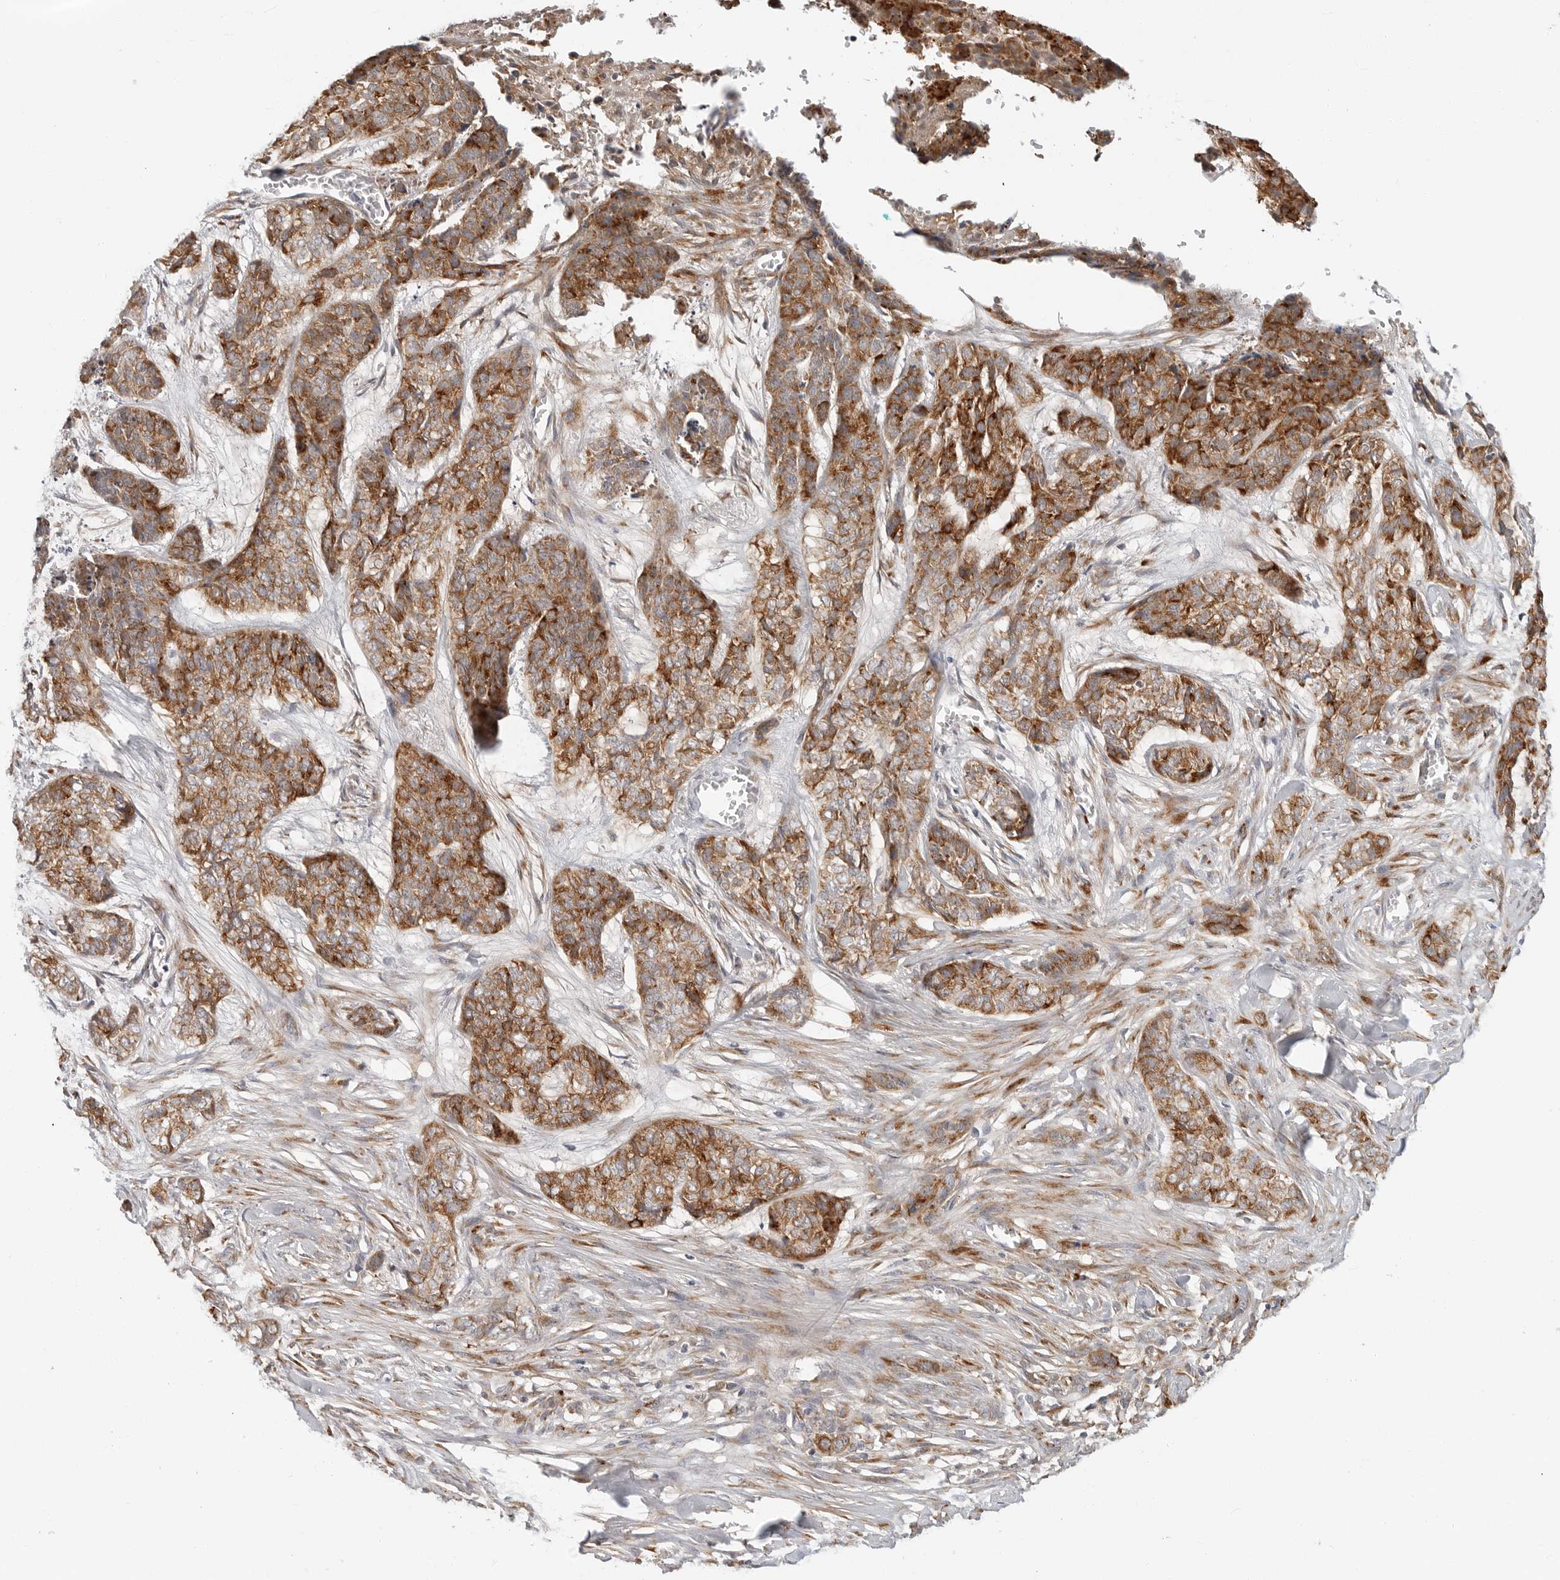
{"staining": {"intensity": "strong", "quantity": "25%-75%", "location": "cytoplasmic/membranous"}, "tissue": "skin cancer", "cell_type": "Tumor cells", "image_type": "cancer", "snomed": [{"axis": "morphology", "description": "Basal cell carcinoma"}, {"axis": "topography", "description": "Skin"}], "caption": "A brown stain shows strong cytoplasmic/membranous expression of a protein in skin cancer (basal cell carcinoma) tumor cells. (Brightfield microscopy of DAB IHC at high magnification).", "gene": "C1QTNF1", "patient": {"sex": "female", "age": 64}}